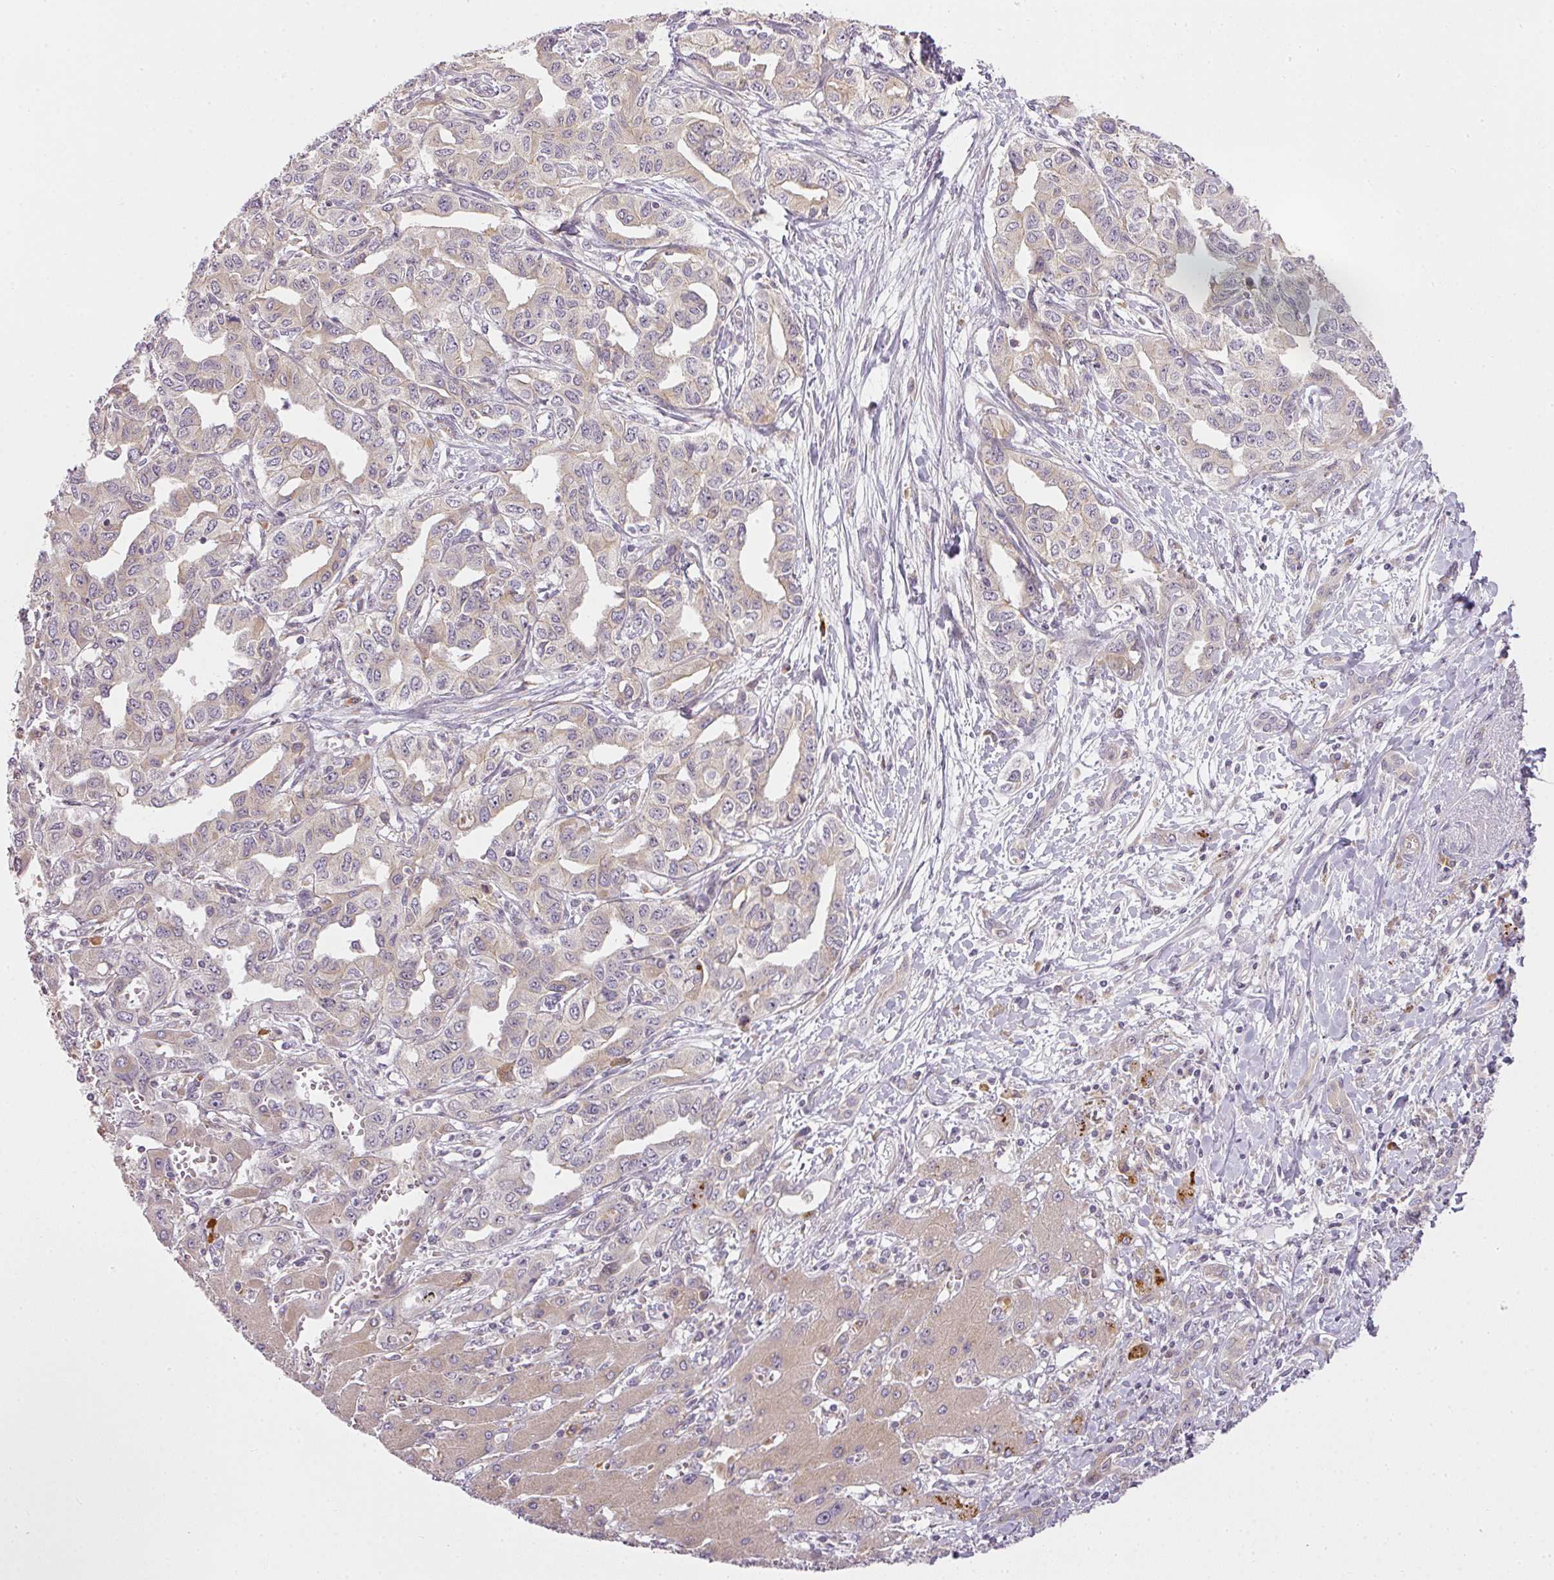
{"staining": {"intensity": "negative", "quantity": "none", "location": "none"}, "tissue": "liver cancer", "cell_type": "Tumor cells", "image_type": "cancer", "snomed": [{"axis": "morphology", "description": "Cholangiocarcinoma"}, {"axis": "topography", "description": "Liver"}], "caption": "The immunohistochemistry micrograph has no significant staining in tumor cells of liver cancer tissue.", "gene": "MED19", "patient": {"sex": "male", "age": 59}}